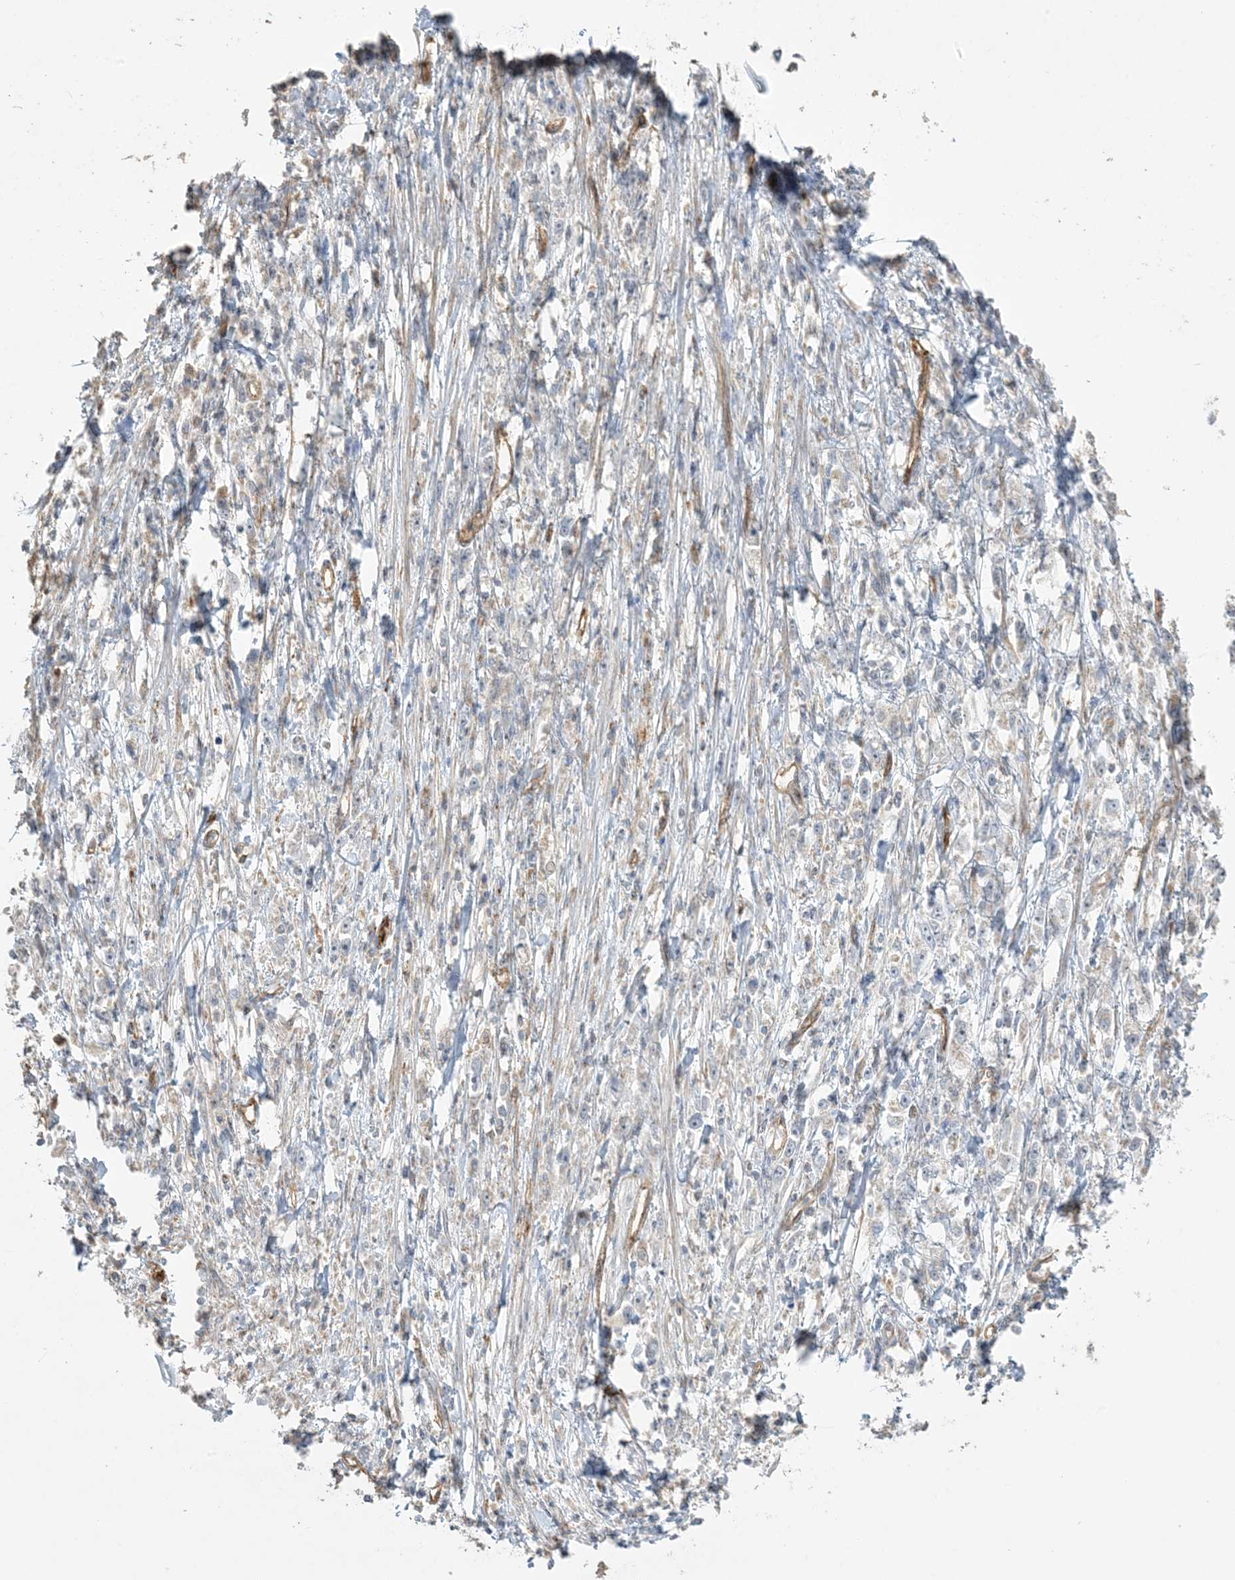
{"staining": {"intensity": "negative", "quantity": "none", "location": "none"}, "tissue": "stomach cancer", "cell_type": "Tumor cells", "image_type": "cancer", "snomed": [{"axis": "morphology", "description": "Adenocarcinoma, NOS"}, {"axis": "topography", "description": "Stomach"}], "caption": "Adenocarcinoma (stomach) was stained to show a protein in brown. There is no significant expression in tumor cells.", "gene": "AGA", "patient": {"sex": "female", "age": 59}}